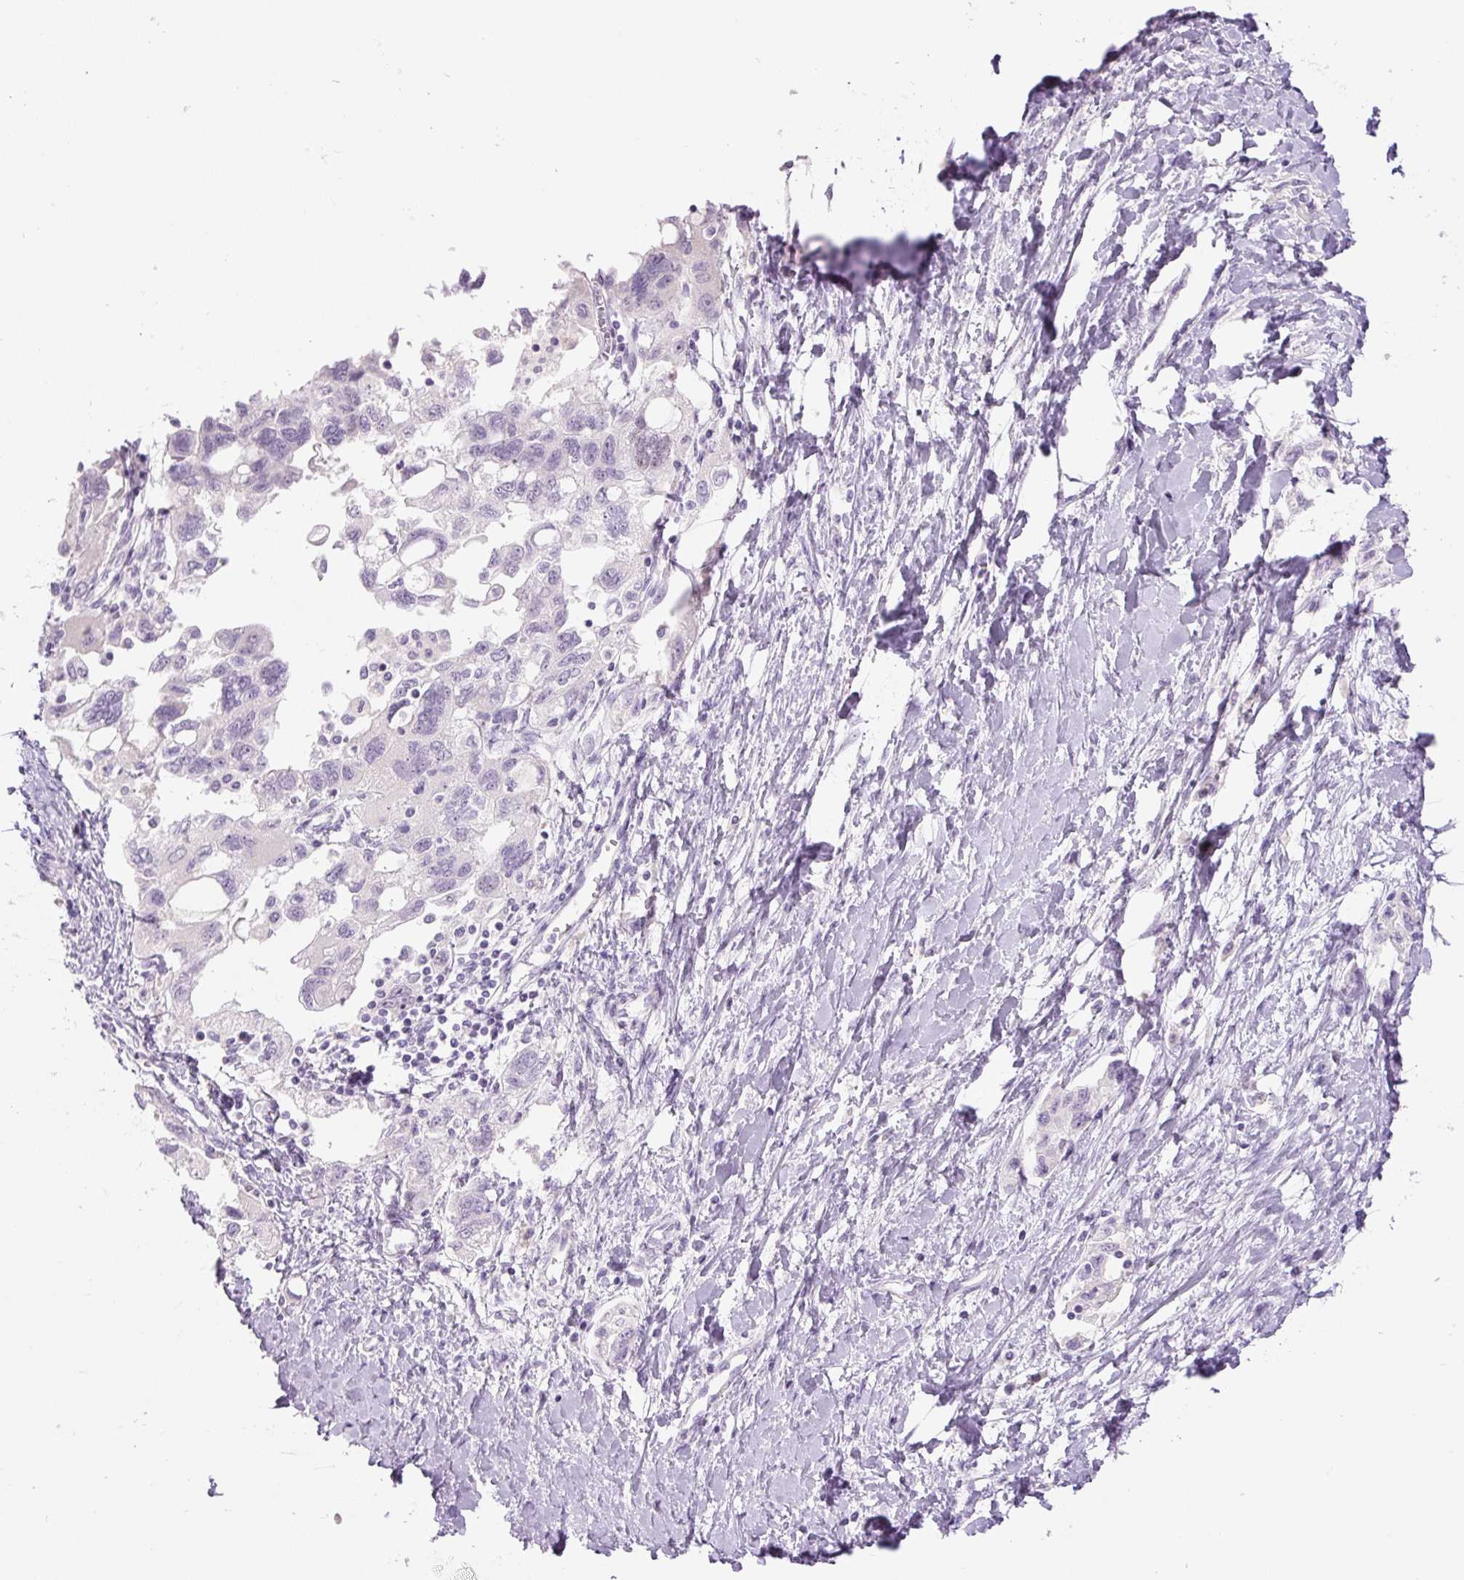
{"staining": {"intensity": "negative", "quantity": "none", "location": "none"}, "tissue": "ovarian cancer", "cell_type": "Tumor cells", "image_type": "cancer", "snomed": [{"axis": "morphology", "description": "Carcinoma, NOS"}, {"axis": "morphology", "description": "Cystadenocarcinoma, serous, NOS"}, {"axis": "topography", "description": "Ovary"}], "caption": "Immunohistochemistry (IHC) image of neoplastic tissue: ovarian cancer (serous cystadenocarcinoma) stained with DAB (3,3'-diaminobenzidine) demonstrates no significant protein expression in tumor cells. The staining was performed using DAB (3,3'-diaminobenzidine) to visualize the protein expression in brown, while the nuclei were stained in blue with hematoxylin (Magnification: 20x).", "gene": "SIX1", "patient": {"sex": "female", "age": 69}}